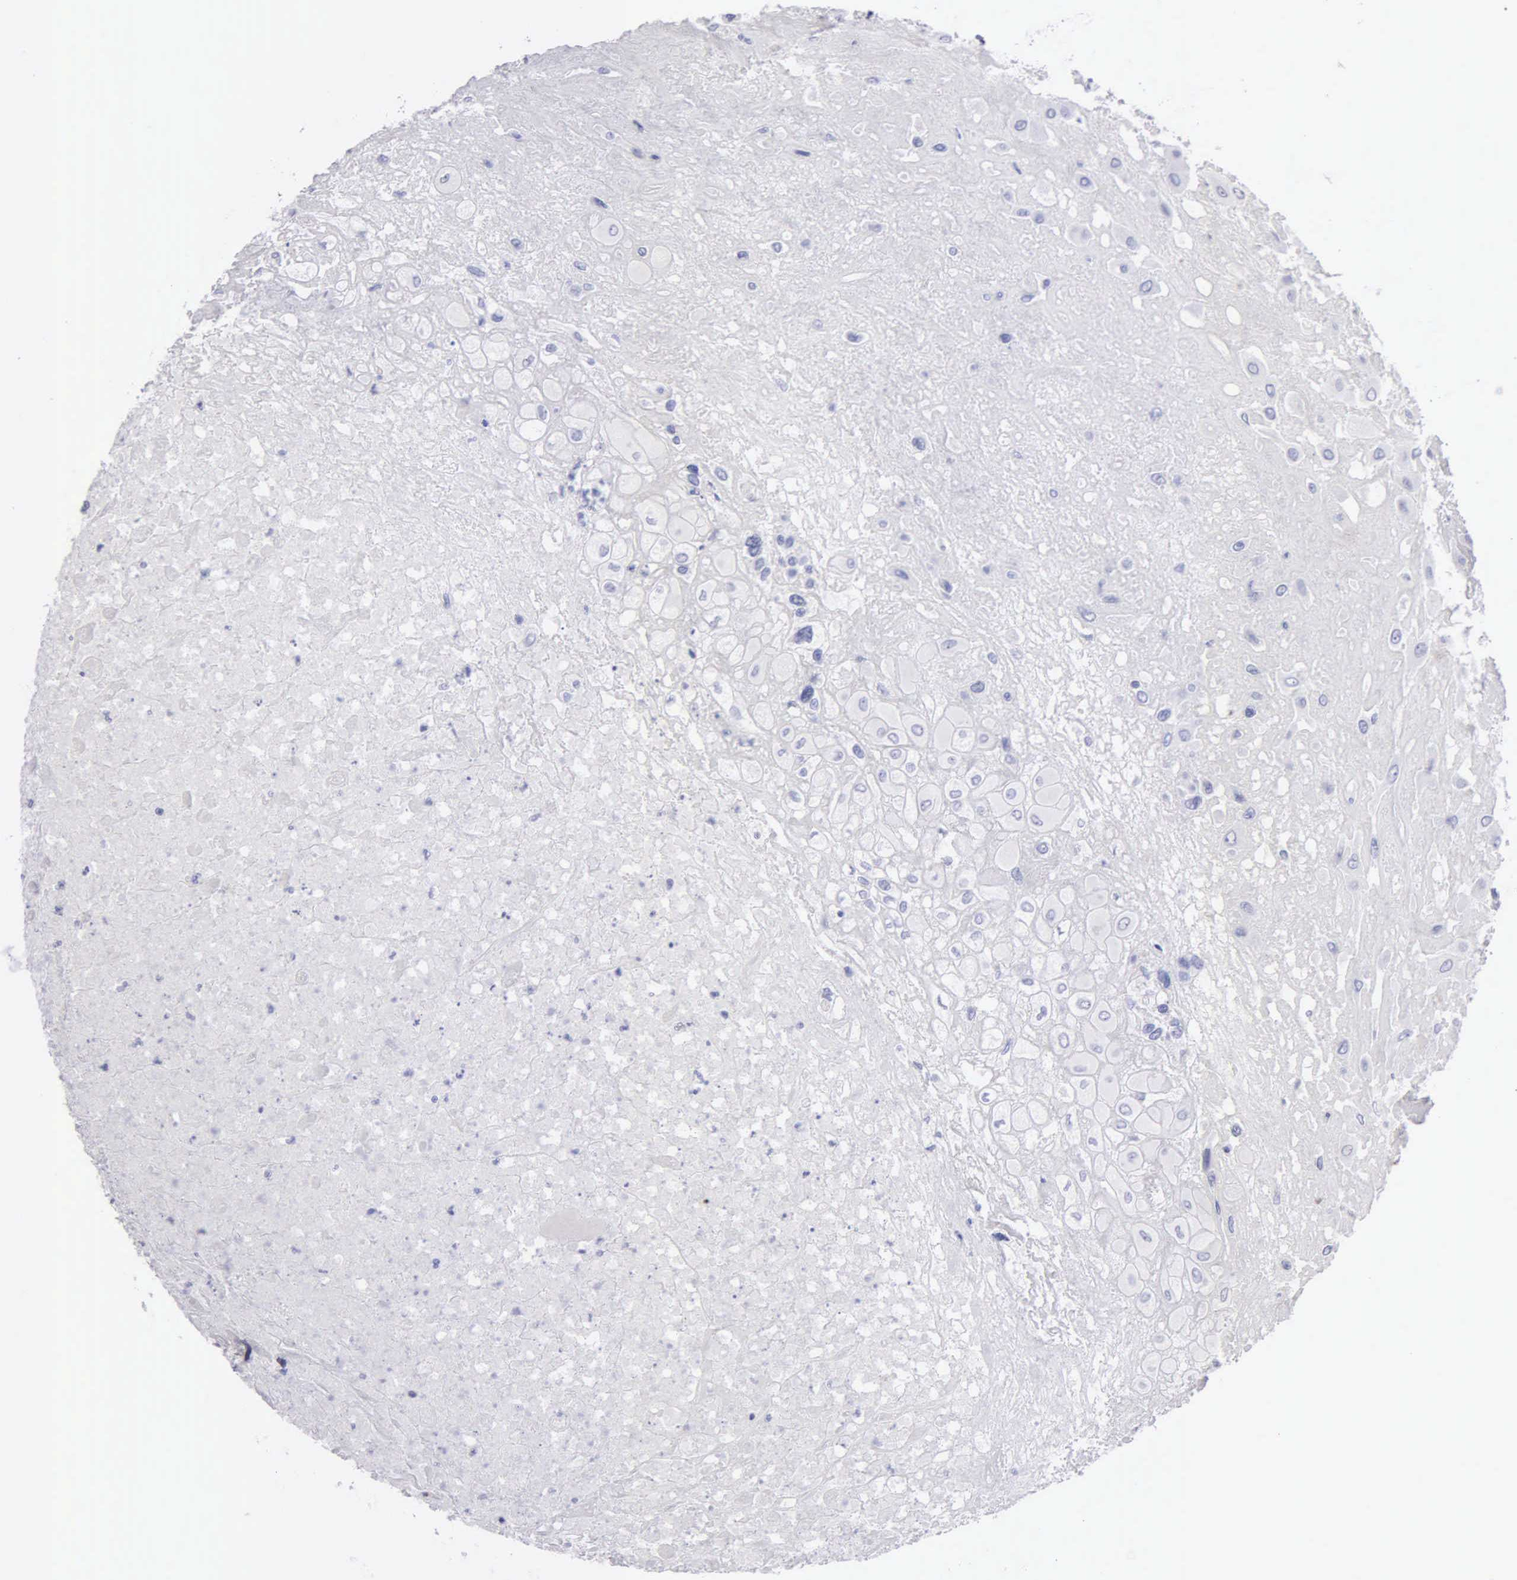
{"staining": {"intensity": "negative", "quantity": "none", "location": "none"}, "tissue": "placenta", "cell_type": "Decidual cells", "image_type": "normal", "snomed": [{"axis": "morphology", "description": "Normal tissue, NOS"}, {"axis": "topography", "description": "Placenta"}], "caption": "This is a image of immunohistochemistry staining of benign placenta, which shows no expression in decidual cells. (DAB (3,3'-diaminobenzidine) immunohistochemistry (IHC) with hematoxylin counter stain).", "gene": "FBLN5", "patient": {"sex": "female", "age": 31}}